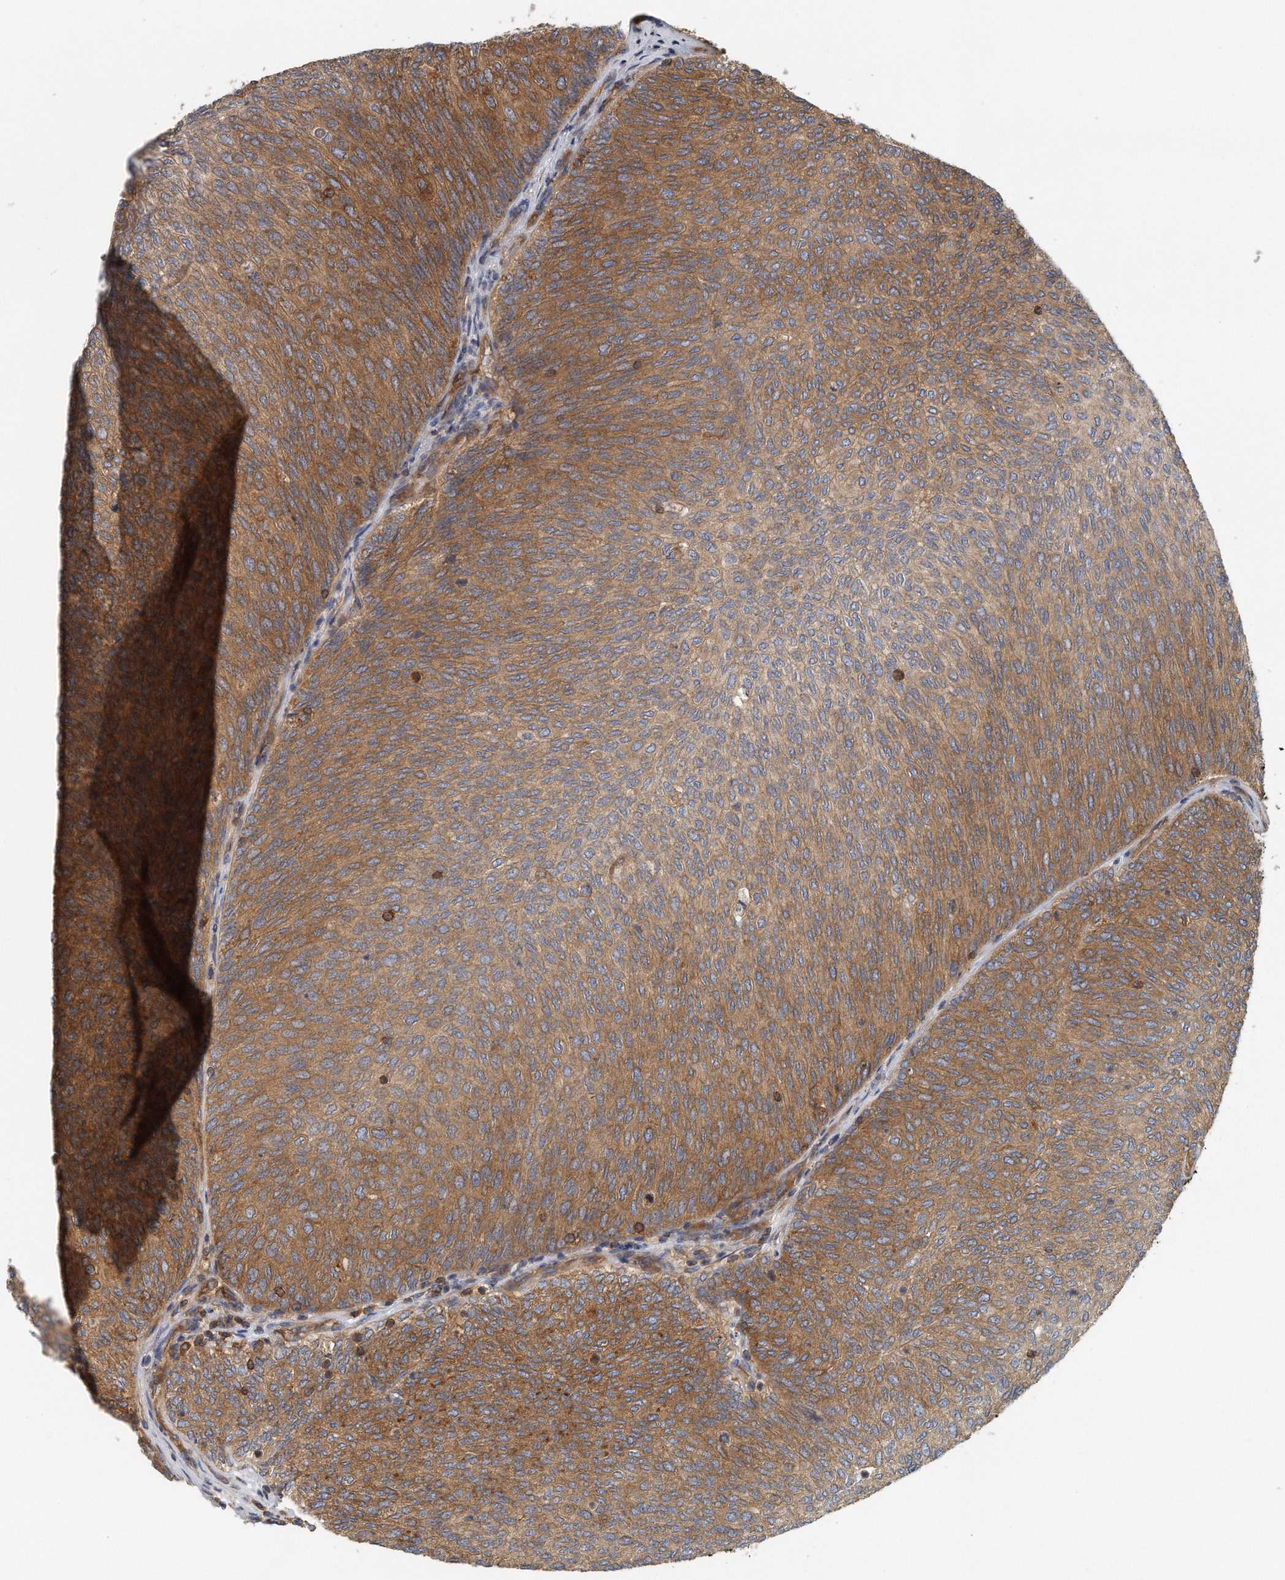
{"staining": {"intensity": "strong", "quantity": "25%-75%", "location": "cytoplasmic/membranous"}, "tissue": "urothelial cancer", "cell_type": "Tumor cells", "image_type": "cancer", "snomed": [{"axis": "morphology", "description": "Urothelial carcinoma, Low grade"}, {"axis": "topography", "description": "Urinary bladder"}], "caption": "Urothelial cancer tissue reveals strong cytoplasmic/membranous expression in approximately 25%-75% of tumor cells, visualized by immunohistochemistry. (IHC, brightfield microscopy, high magnification).", "gene": "EIF3I", "patient": {"sex": "female", "age": 79}}